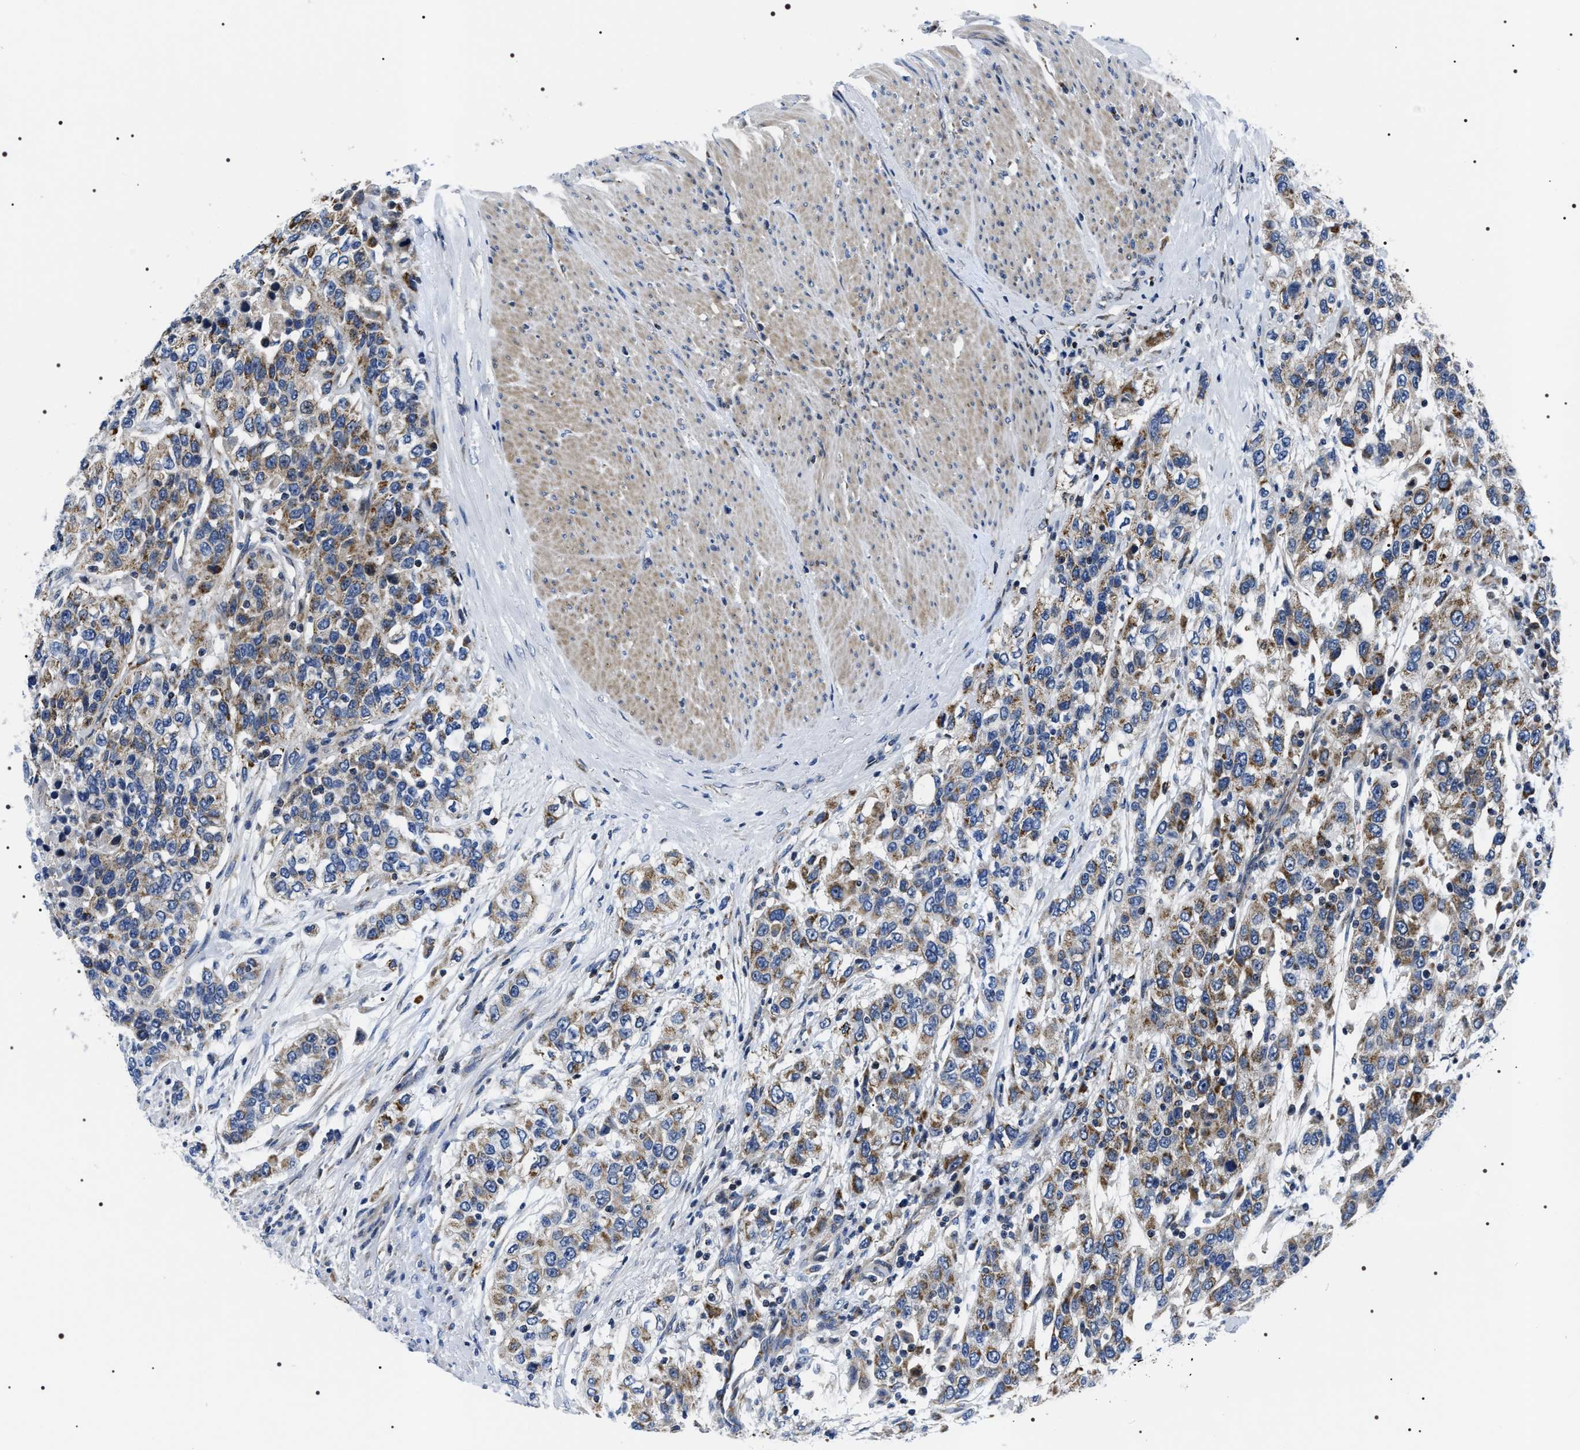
{"staining": {"intensity": "weak", "quantity": ">75%", "location": "cytoplasmic/membranous"}, "tissue": "urothelial cancer", "cell_type": "Tumor cells", "image_type": "cancer", "snomed": [{"axis": "morphology", "description": "Urothelial carcinoma, High grade"}, {"axis": "topography", "description": "Urinary bladder"}], "caption": "Immunohistochemical staining of human urothelial cancer demonstrates weak cytoplasmic/membranous protein positivity in about >75% of tumor cells. (DAB (3,3'-diaminobenzidine) IHC, brown staining for protein, blue staining for nuclei).", "gene": "NTMT1", "patient": {"sex": "female", "age": 80}}